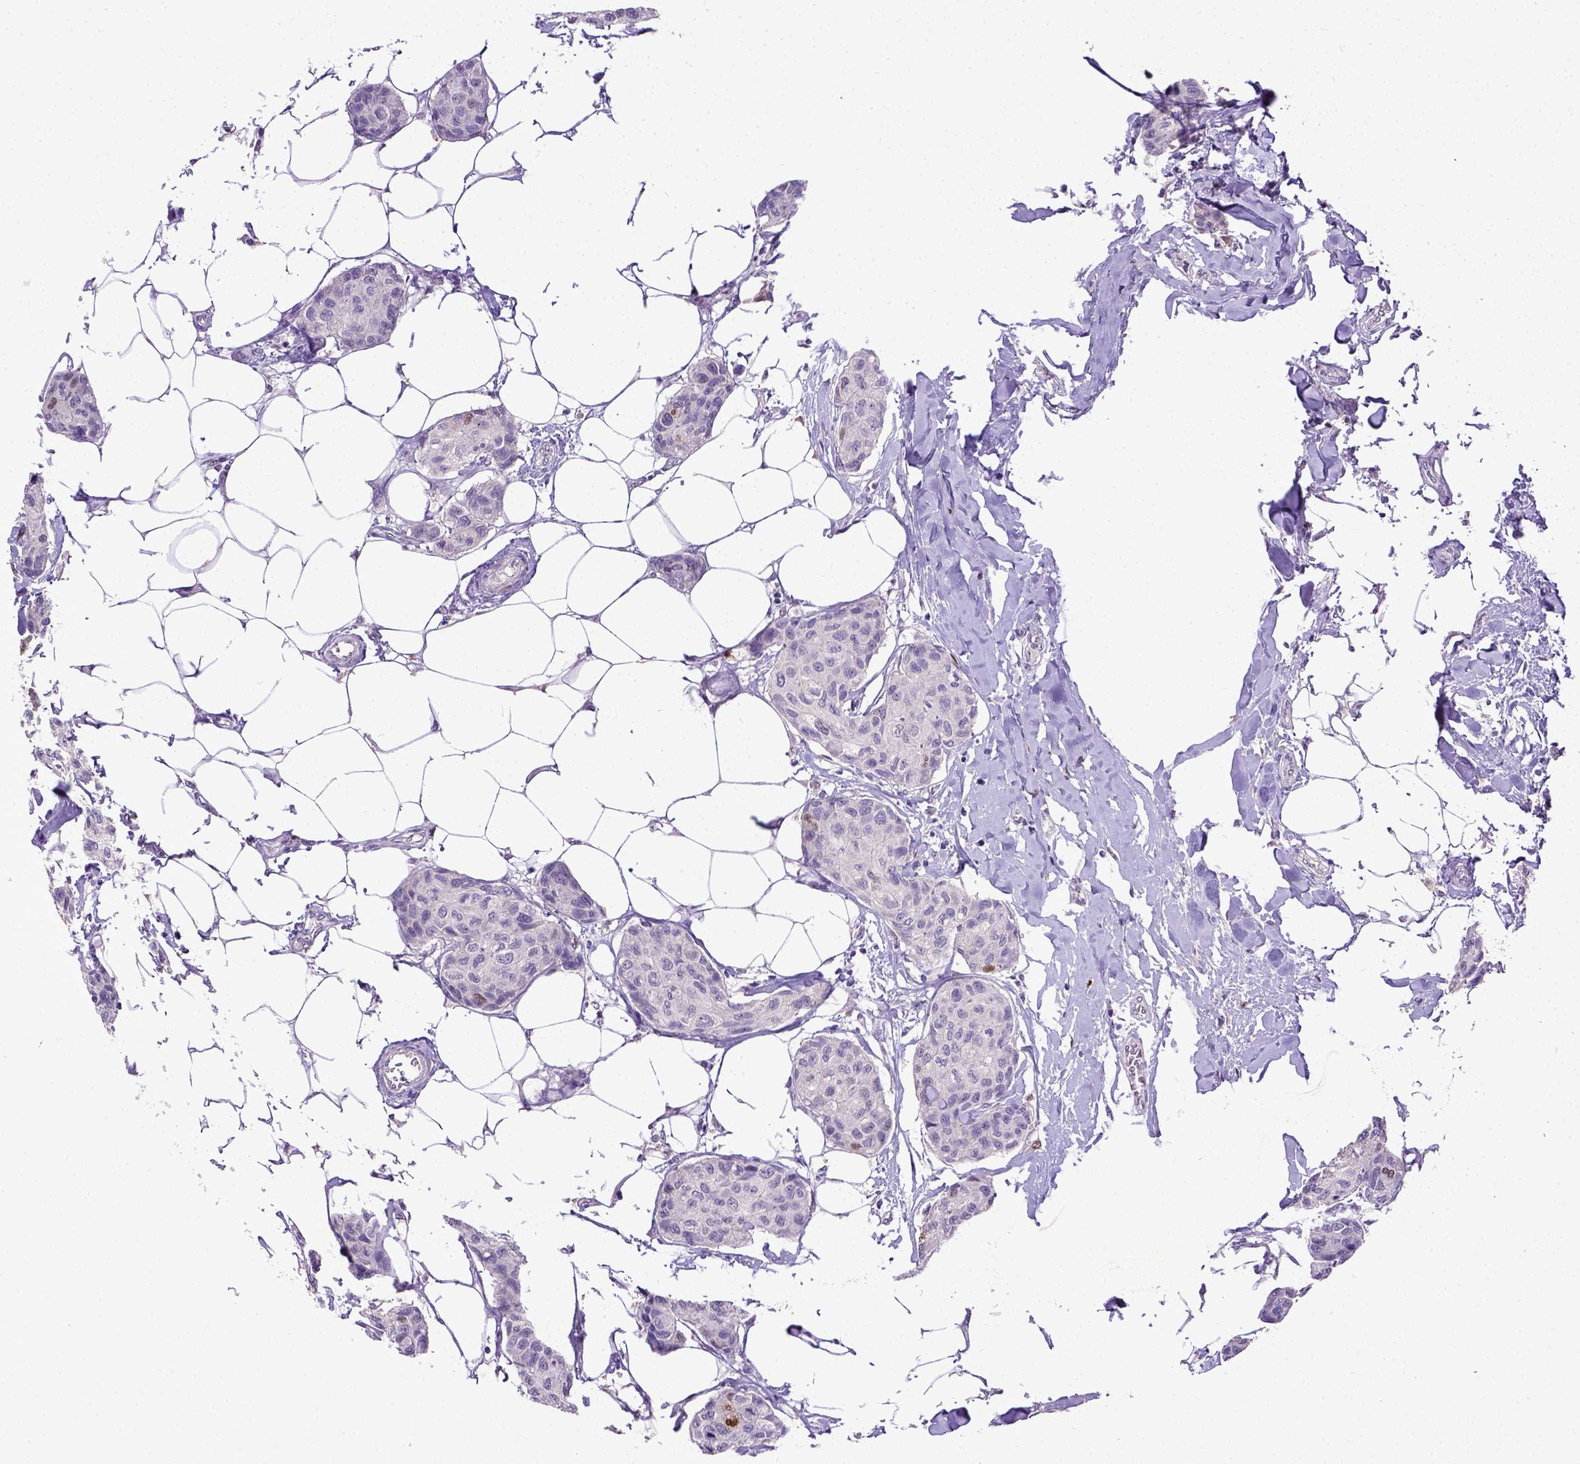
{"staining": {"intensity": "negative", "quantity": "none", "location": "none"}, "tissue": "breast cancer", "cell_type": "Tumor cells", "image_type": "cancer", "snomed": [{"axis": "morphology", "description": "Duct carcinoma"}, {"axis": "topography", "description": "Breast"}], "caption": "High magnification brightfield microscopy of breast invasive ductal carcinoma stained with DAB (3,3'-diaminobenzidine) (brown) and counterstained with hematoxylin (blue): tumor cells show no significant staining.", "gene": "CDKN1A", "patient": {"sex": "female", "age": 80}}